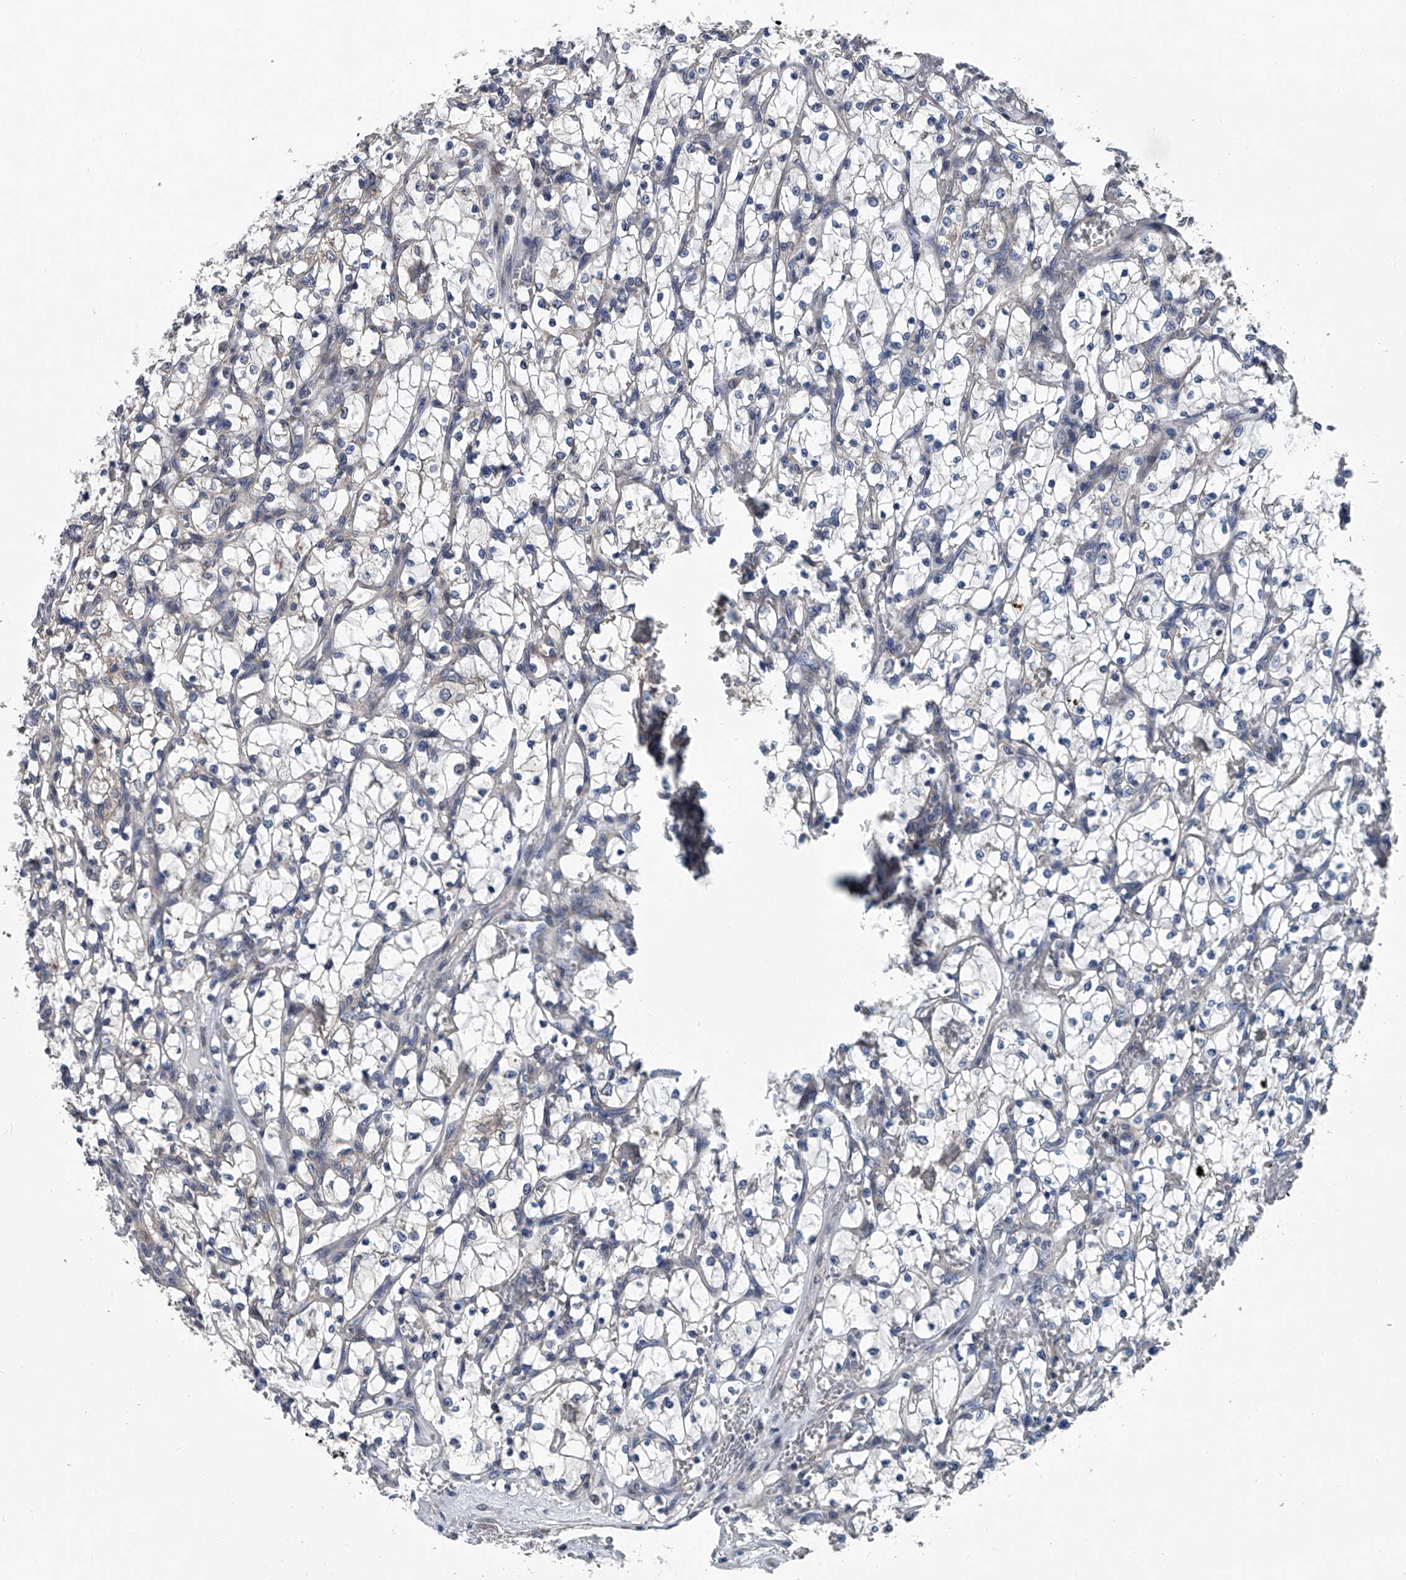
{"staining": {"intensity": "negative", "quantity": "none", "location": "none"}, "tissue": "renal cancer", "cell_type": "Tumor cells", "image_type": "cancer", "snomed": [{"axis": "morphology", "description": "Adenocarcinoma, NOS"}, {"axis": "topography", "description": "Kidney"}], "caption": "Immunohistochemical staining of renal cancer demonstrates no significant expression in tumor cells.", "gene": "PPP2R5D", "patient": {"sex": "female", "age": 69}}